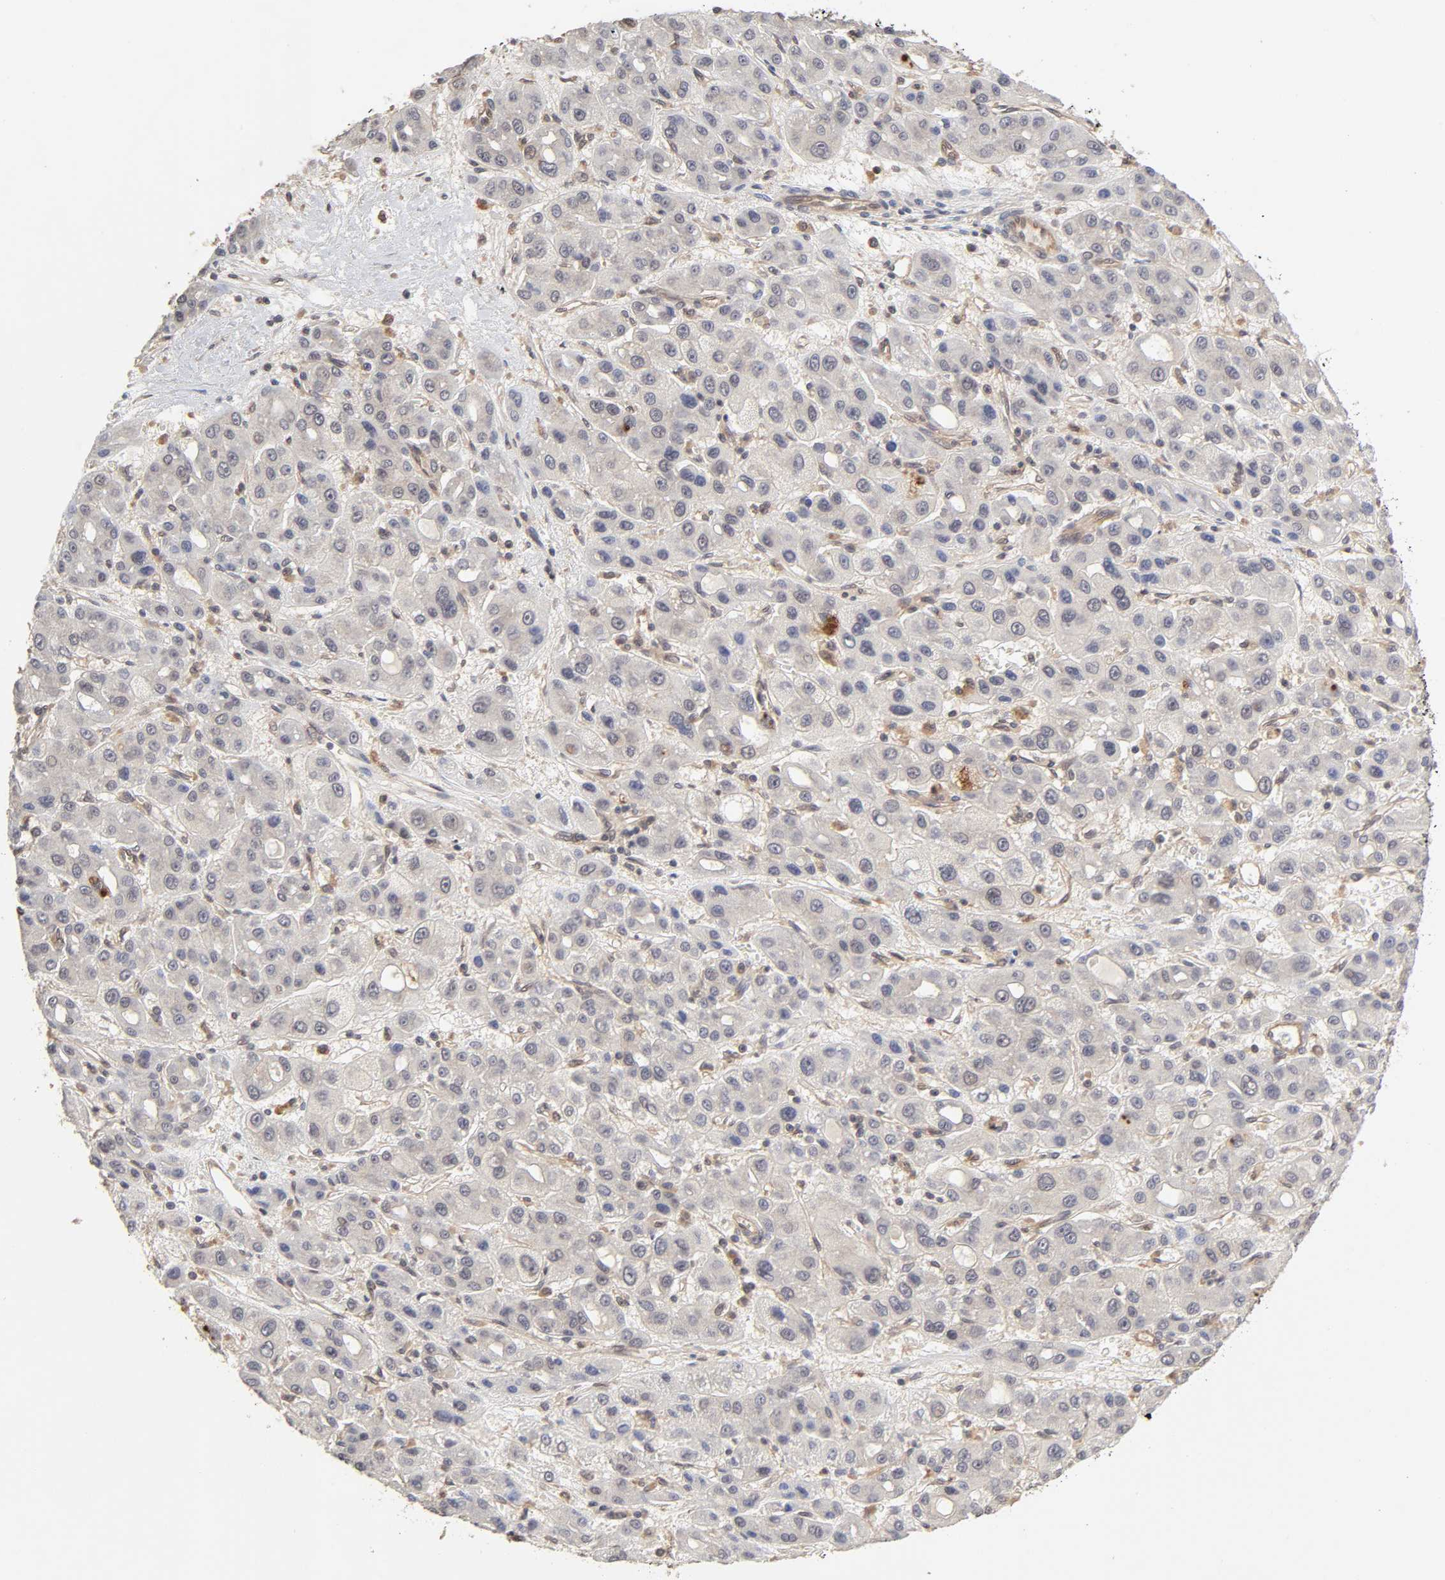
{"staining": {"intensity": "negative", "quantity": "none", "location": "none"}, "tissue": "liver cancer", "cell_type": "Tumor cells", "image_type": "cancer", "snomed": [{"axis": "morphology", "description": "Carcinoma, Hepatocellular, NOS"}, {"axis": "topography", "description": "Liver"}], "caption": "A high-resolution histopathology image shows immunohistochemistry staining of liver cancer (hepatocellular carcinoma), which reveals no significant expression in tumor cells.", "gene": "MAPK1", "patient": {"sex": "male", "age": 55}}